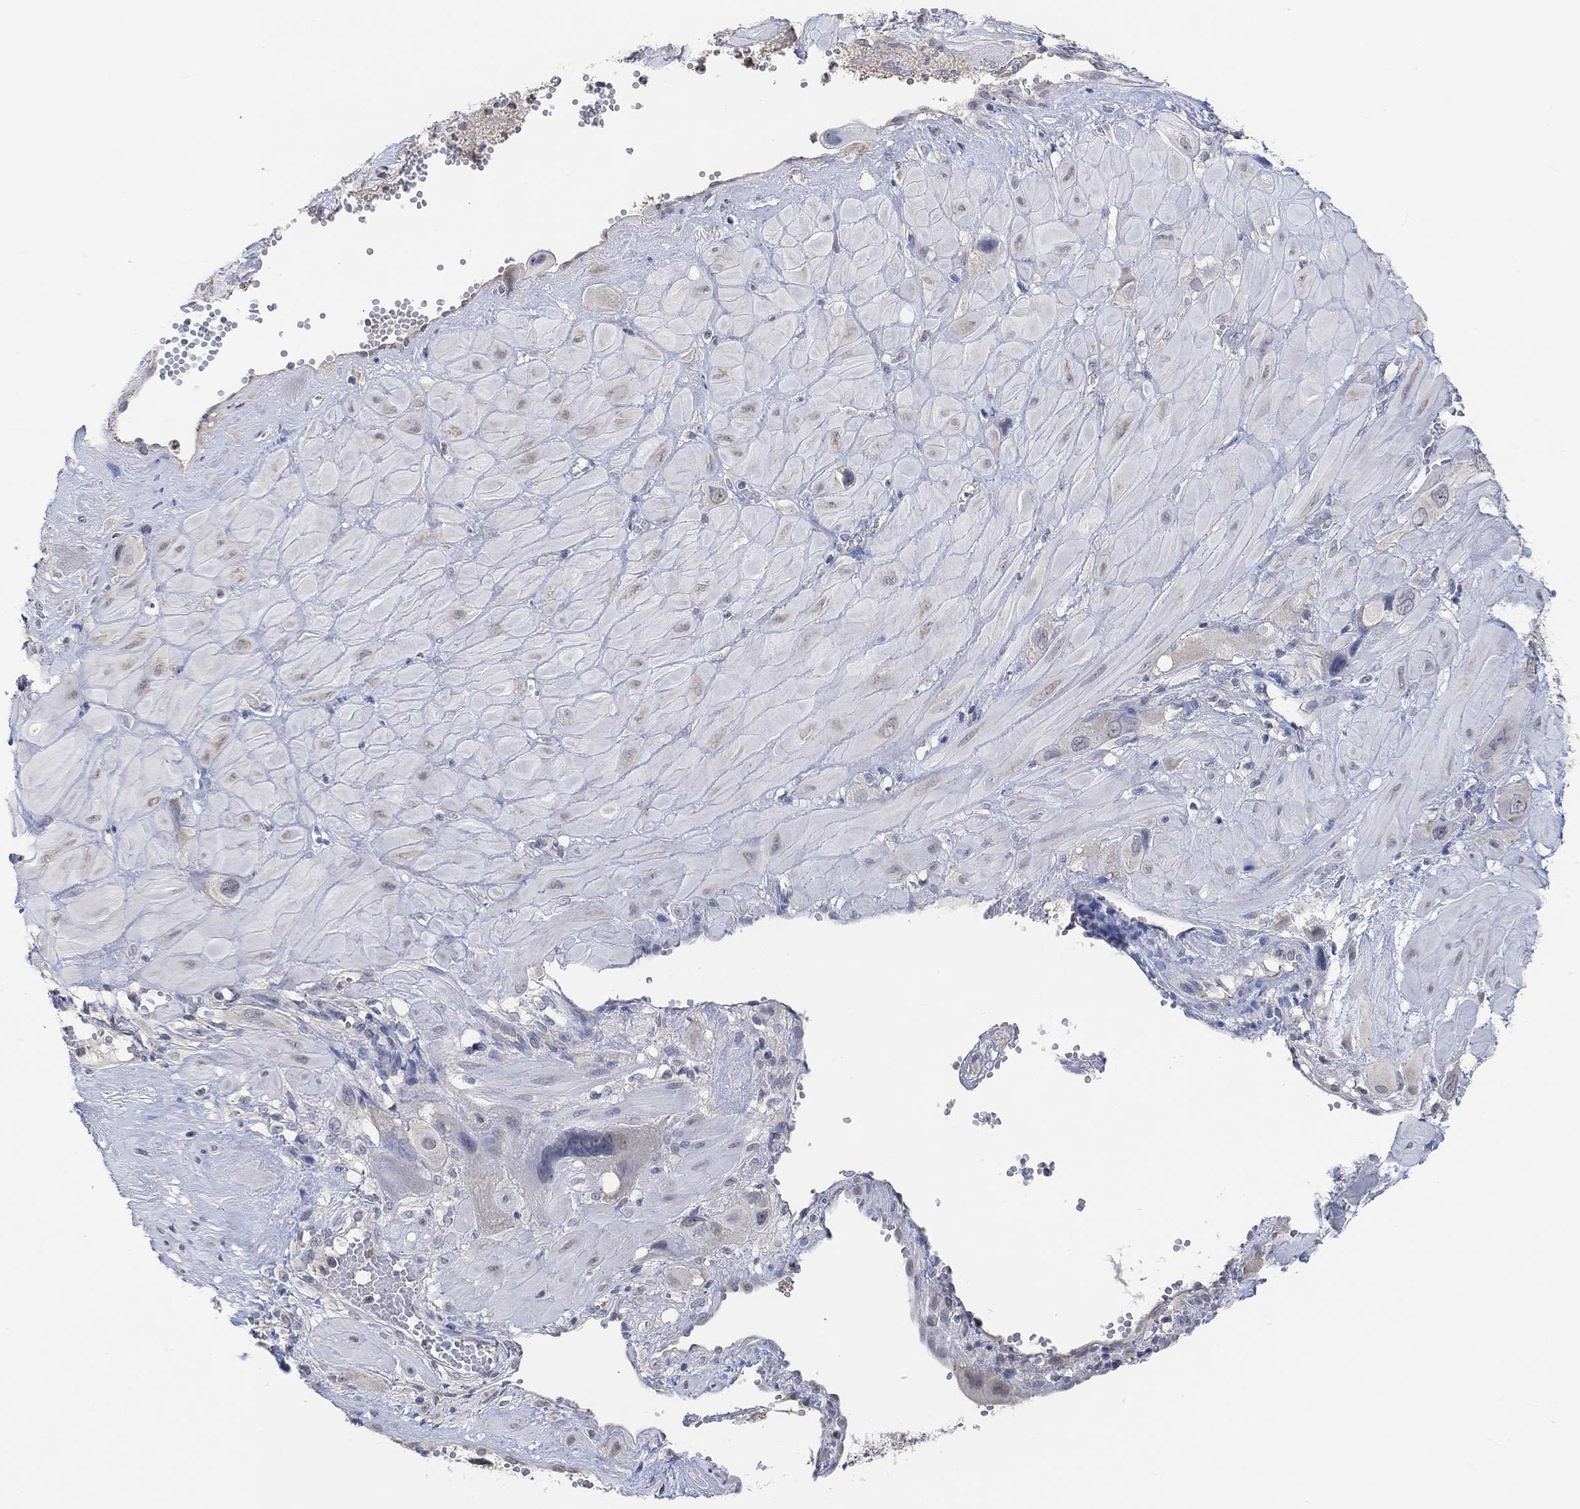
{"staining": {"intensity": "negative", "quantity": "none", "location": "none"}, "tissue": "cervical cancer", "cell_type": "Tumor cells", "image_type": "cancer", "snomed": [{"axis": "morphology", "description": "Squamous cell carcinoma, NOS"}, {"axis": "topography", "description": "Cervix"}], "caption": "An immunohistochemistry histopathology image of squamous cell carcinoma (cervical) is shown. There is no staining in tumor cells of squamous cell carcinoma (cervical).", "gene": "MUC1", "patient": {"sex": "female", "age": 34}}